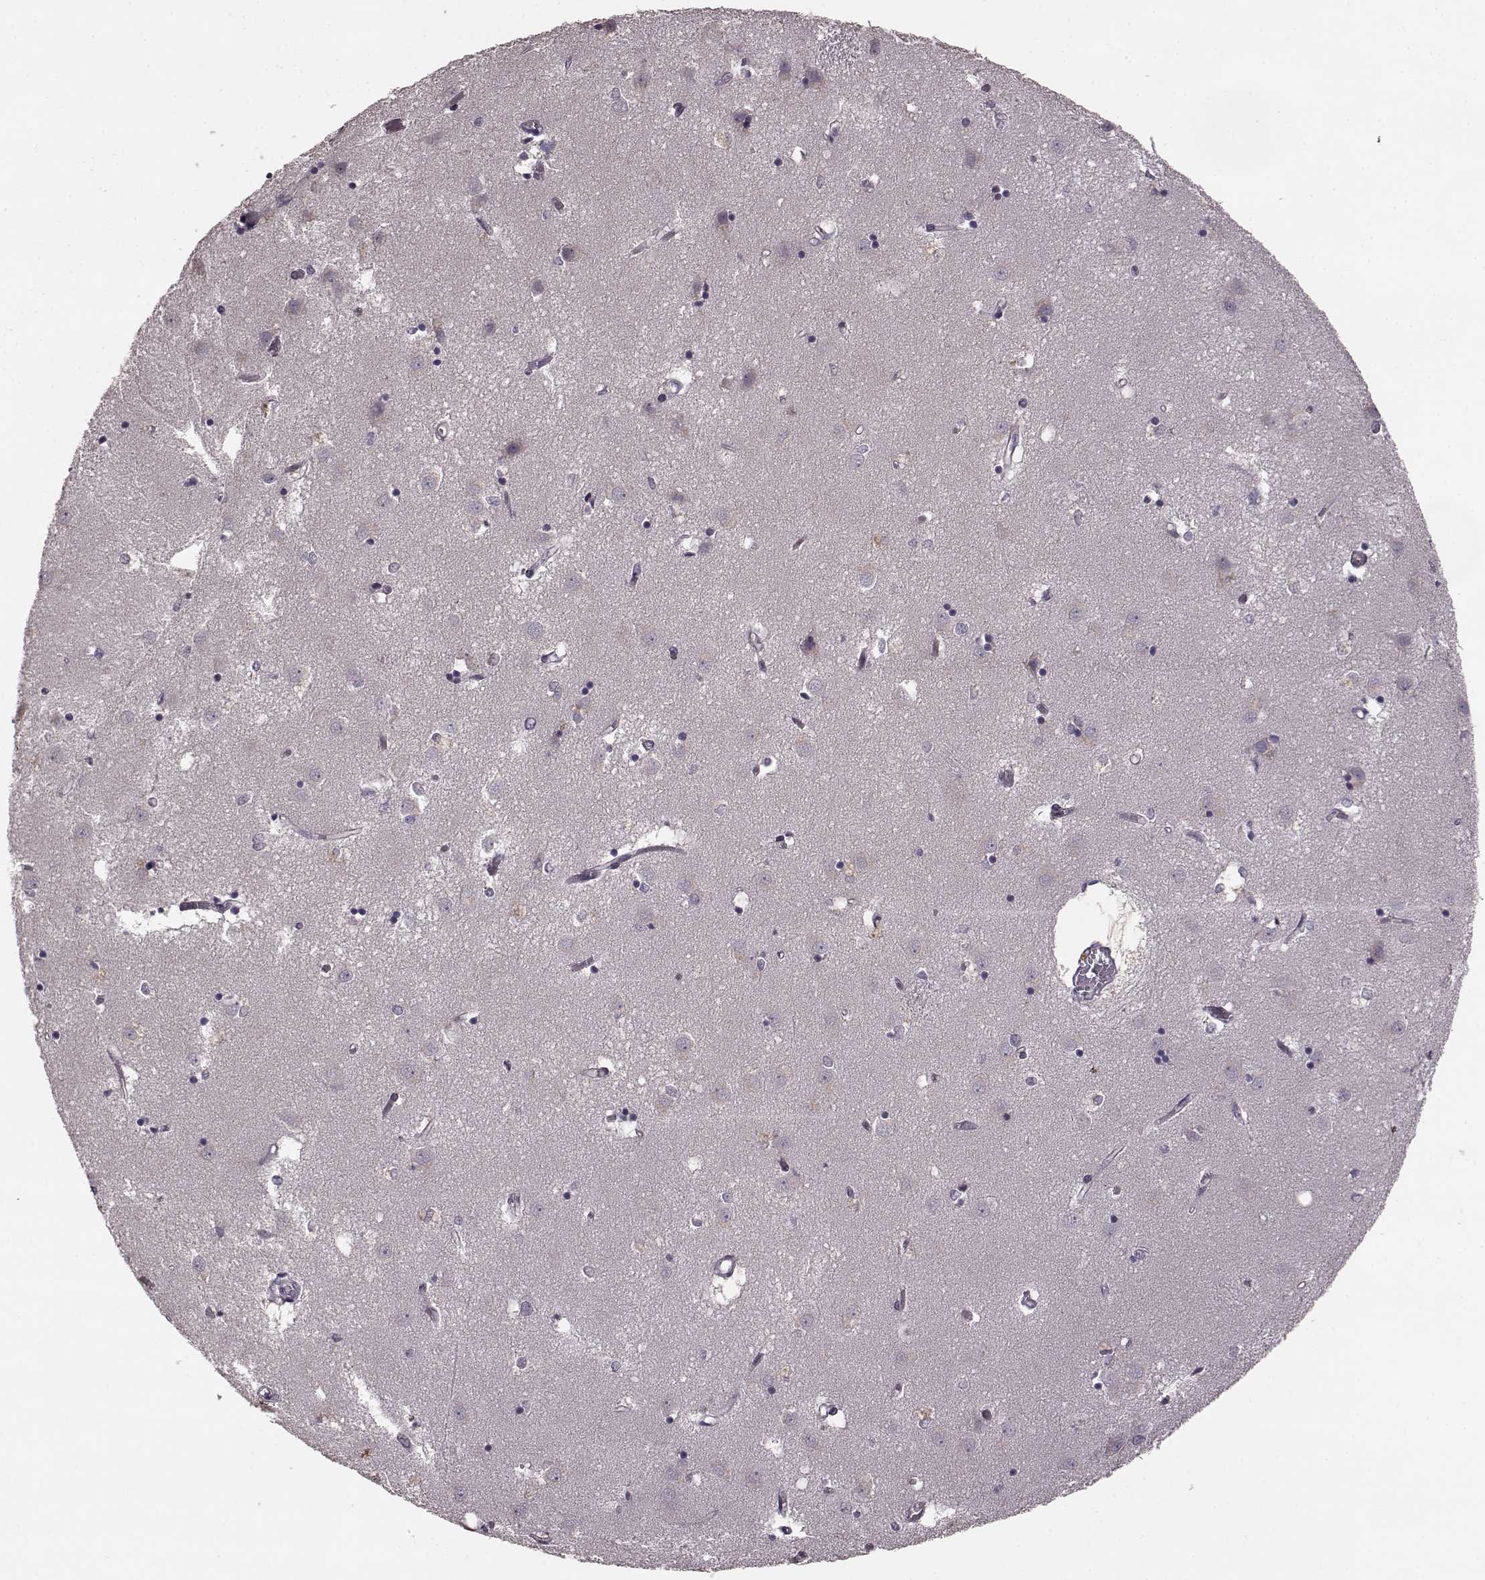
{"staining": {"intensity": "negative", "quantity": "none", "location": "none"}, "tissue": "caudate", "cell_type": "Glial cells", "image_type": "normal", "snomed": [{"axis": "morphology", "description": "Normal tissue, NOS"}, {"axis": "topography", "description": "Lateral ventricle wall"}], "caption": "Glial cells show no significant protein staining in normal caudate. (Brightfield microscopy of DAB (3,3'-diaminobenzidine) immunohistochemistry (IHC) at high magnification).", "gene": "SLC52A3", "patient": {"sex": "male", "age": 54}}